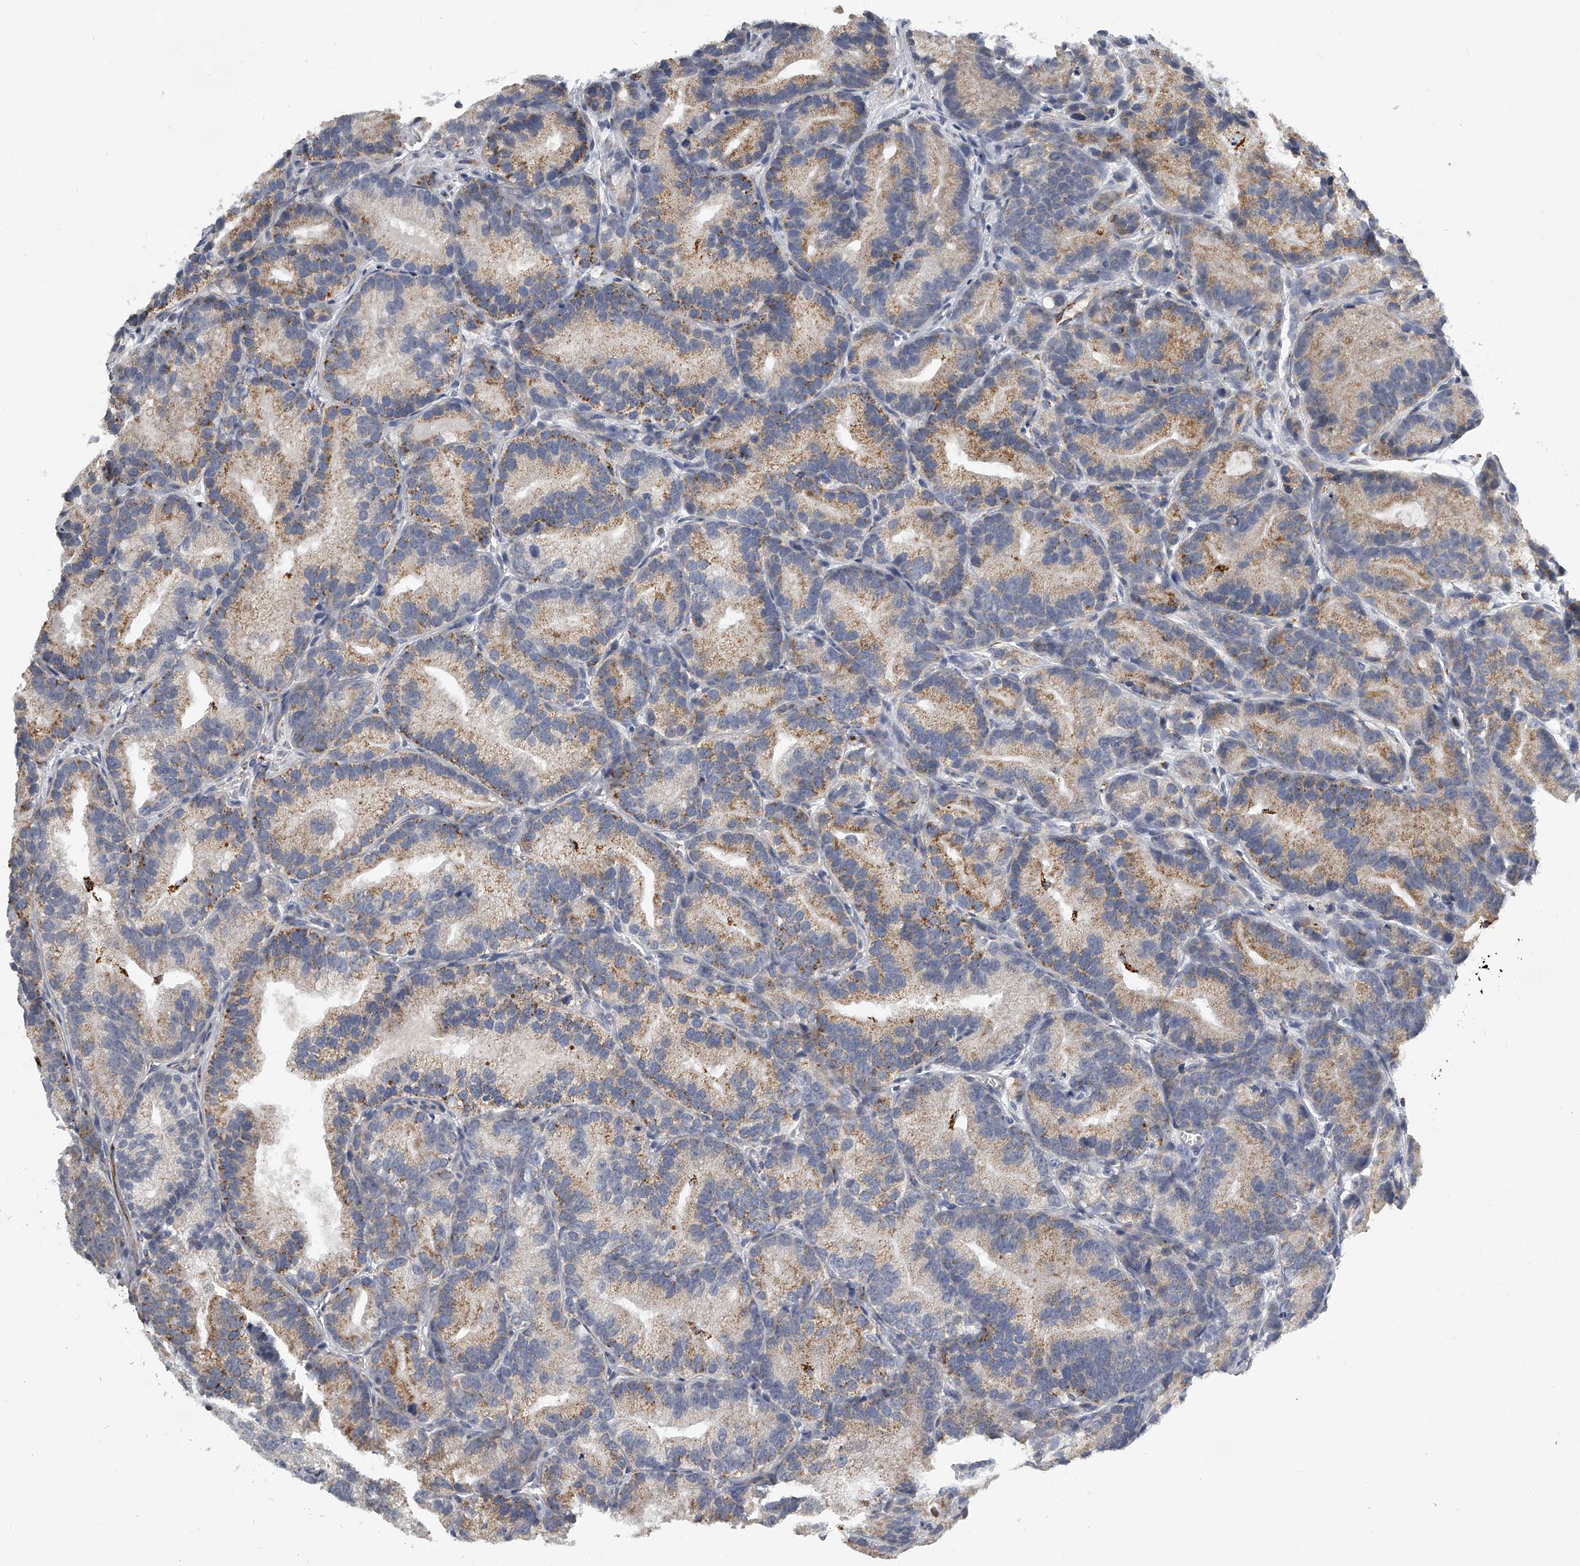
{"staining": {"intensity": "moderate", "quantity": "<25%", "location": "cytoplasmic/membranous"}, "tissue": "prostate cancer", "cell_type": "Tumor cells", "image_type": "cancer", "snomed": [{"axis": "morphology", "description": "Adenocarcinoma, Low grade"}, {"axis": "topography", "description": "Prostate"}], "caption": "The immunohistochemical stain shows moderate cytoplasmic/membranous expression in tumor cells of low-grade adenocarcinoma (prostate) tissue. The protein of interest is stained brown, and the nuclei are stained in blue (DAB (3,3'-diaminobenzidine) IHC with brightfield microscopy, high magnification).", "gene": "KLHL7", "patient": {"sex": "male", "age": 89}}